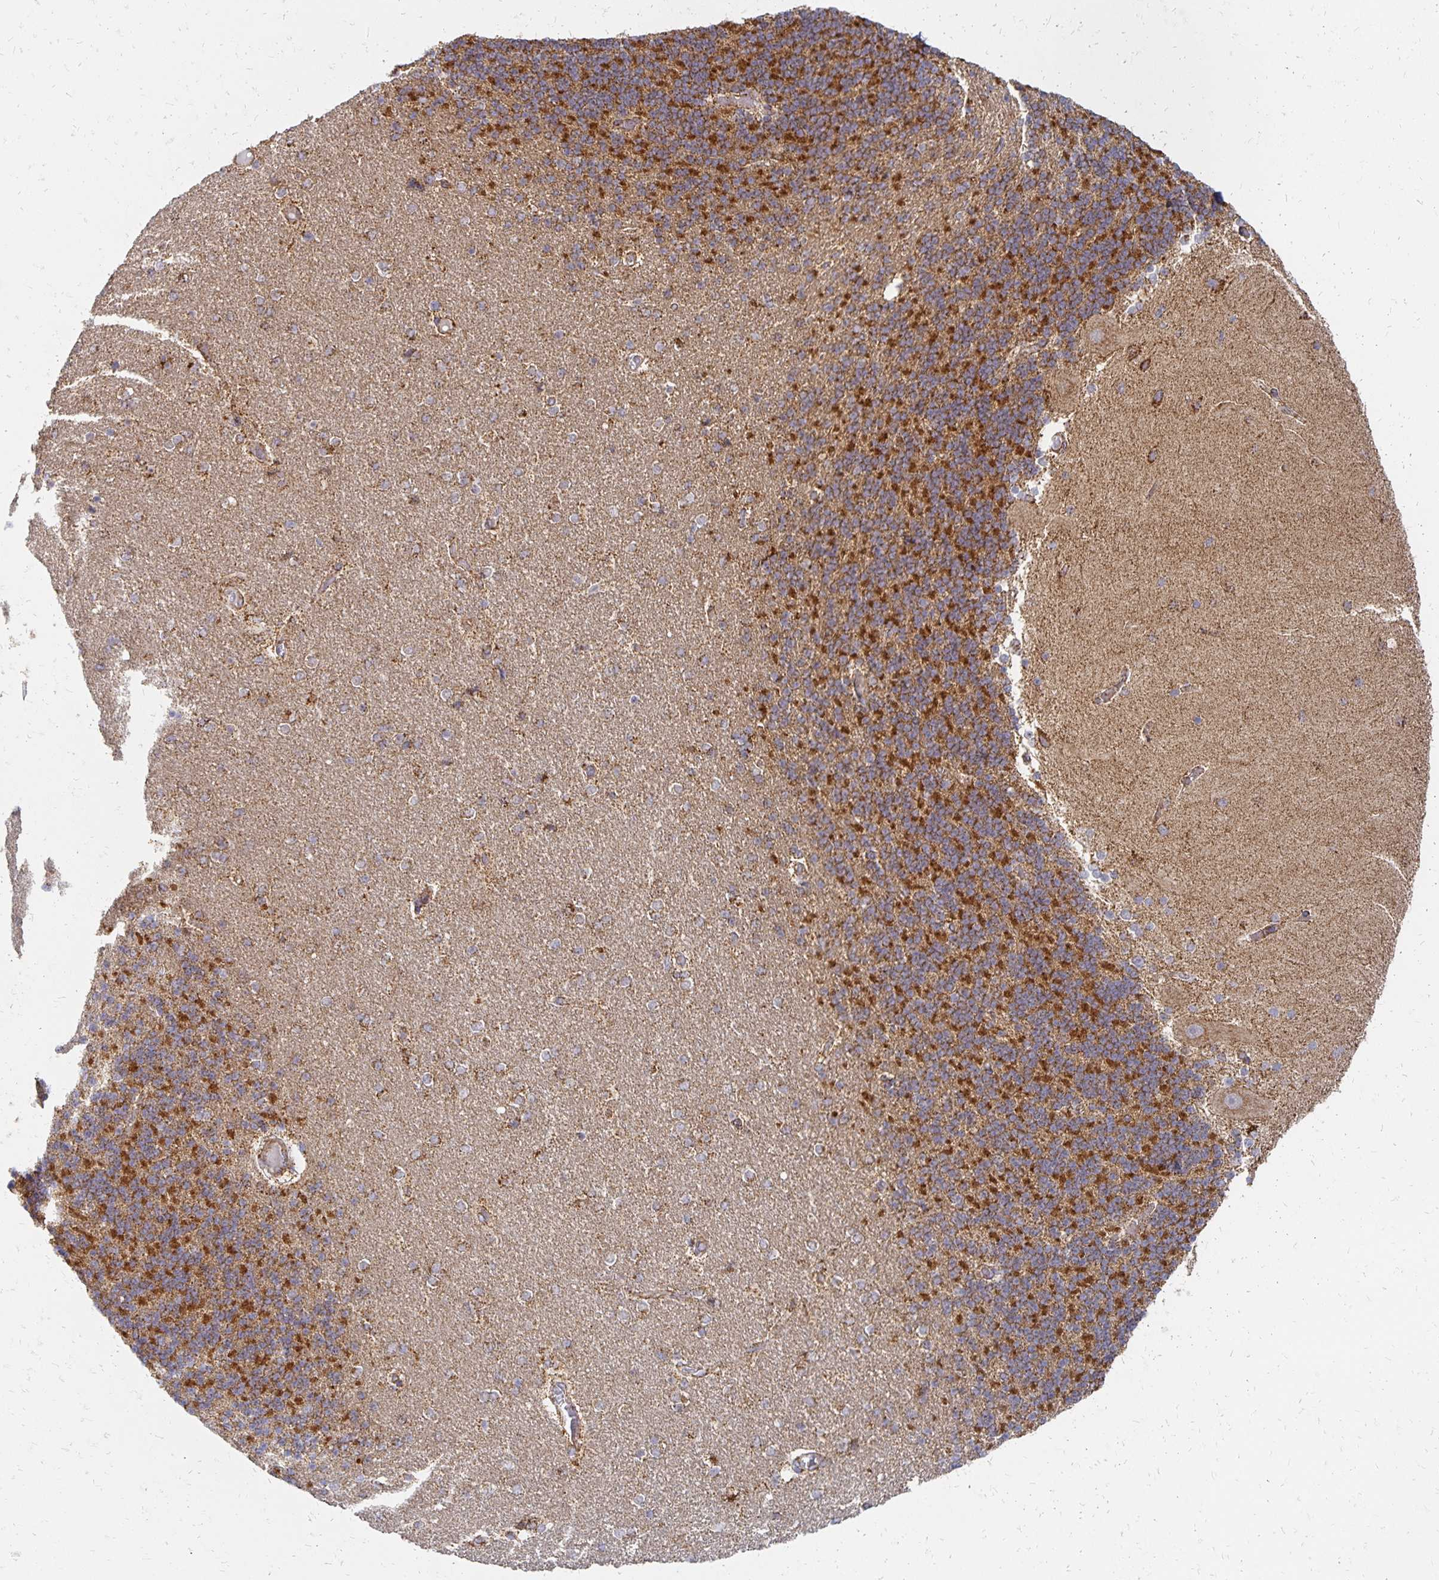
{"staining": {"intensity": "moderate", "quantity": "25%-75%", "location": "cytoplasmic/membranous"}, "tissue": "cerebellum", "cell_type": "Cells in granular layer", "image_type": "normal", "snomed": [{"axis": "morphology", "description": "Normal tissue, NOS"}, {"axis": "topography", "description": "Cerebellum"}], "caption": "Normal cerebellum was stained to show a protein in brown. There is medium levels of moderate cytoplasmic/membranous staining in approximately 25%-75% of cells in granular layer. (IHC, brightfield microscopy, high magnification).", "gene": "STOML2", "patient": {"sex": "female", "age": 54}}